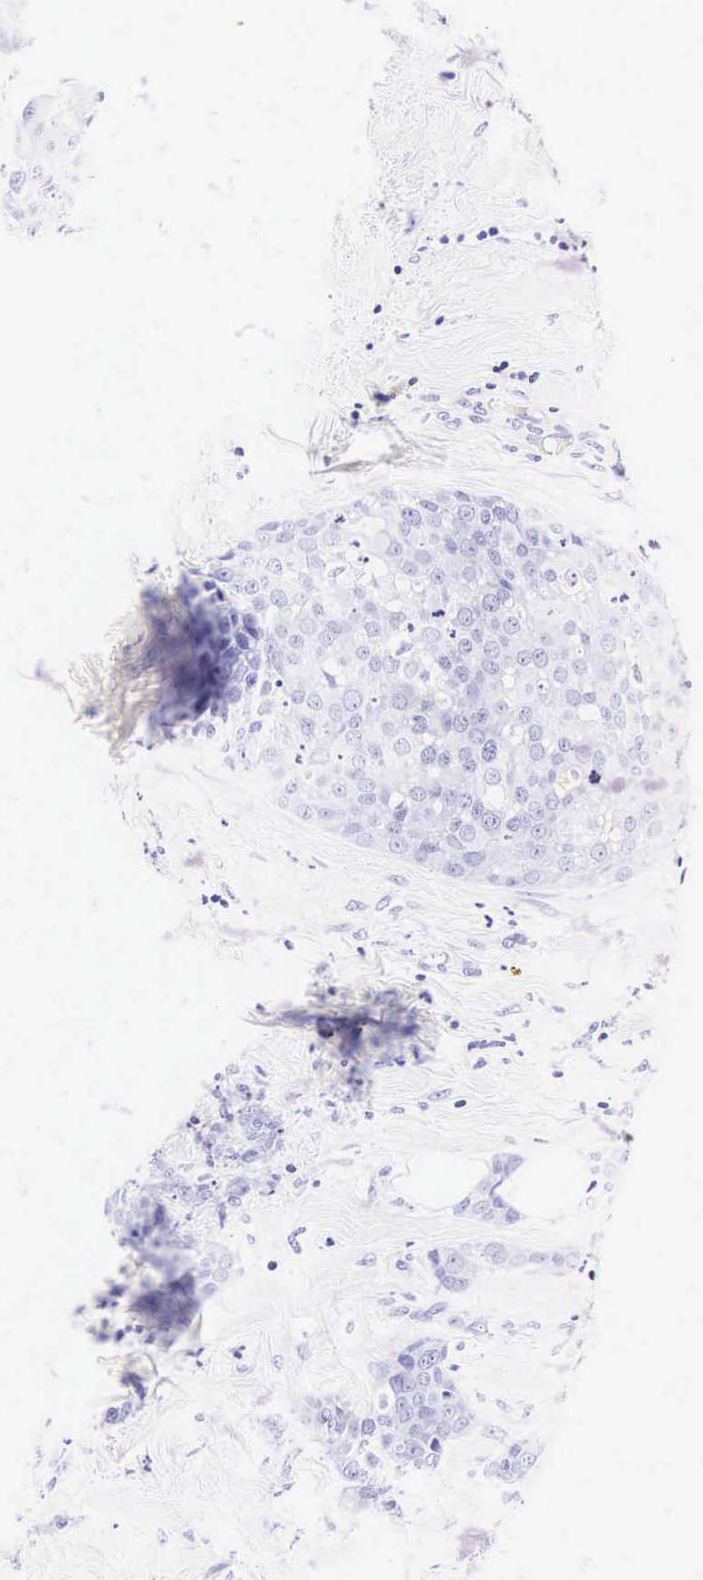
{"staining": {"intensity": "negative", "quantity": "none", "location": "none"}, "tissue": "breast cancer", "cell_type": "Tumor cells", "image_type": "cancer", "snomed": [{"axis": "morphology", "description": "Duct carcinoma"}, {"axis": "topography", "description": "Breast"}], "caption": "Tumor cells show no significant protein positivity in breast cancer.", "gene": "CD1A", "patient": {"sex": "female", "age": 45}}